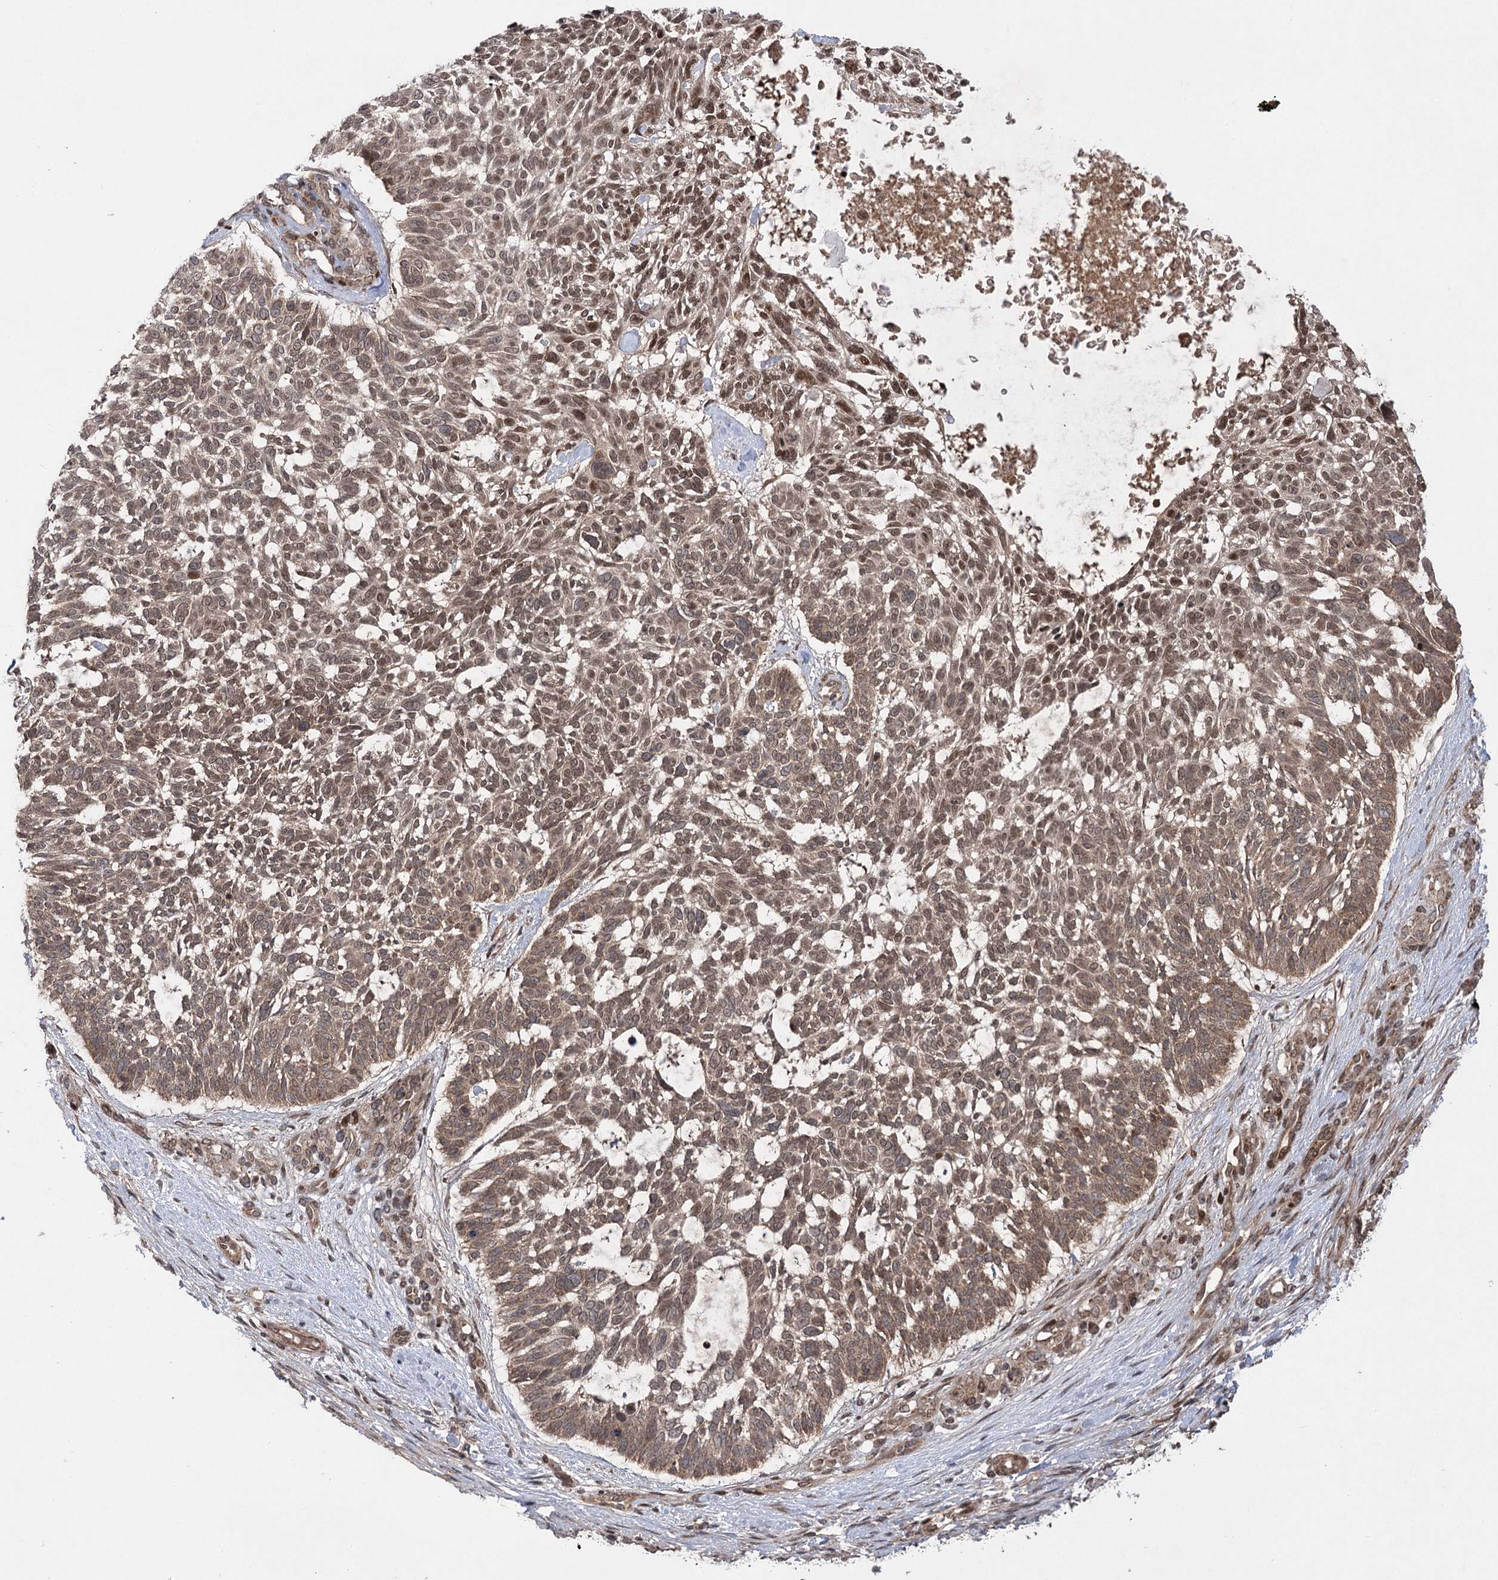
{"staining": {"intensity": "weak", "quantity": ">75%", "location": "cytoplasmic/membranous,nuclear"}, "tissue": "skin cancer", "cell_type": "Tumor cells", "image_type": "cancer", "snomed": [{"axis": "morphology", "description": "Basal cell carcinoma"}, {"axis": "topography", "description": "Skin"}], "caption": "This micrograph exhibits immunohistochemistry (IHC) staining of skin cancer, with low weak cytoplasmic/membranous and nuclear expression in about >75% of tumor cells.", "gene": "TENM2", "patient": {"sex": "male", "age": 88}}